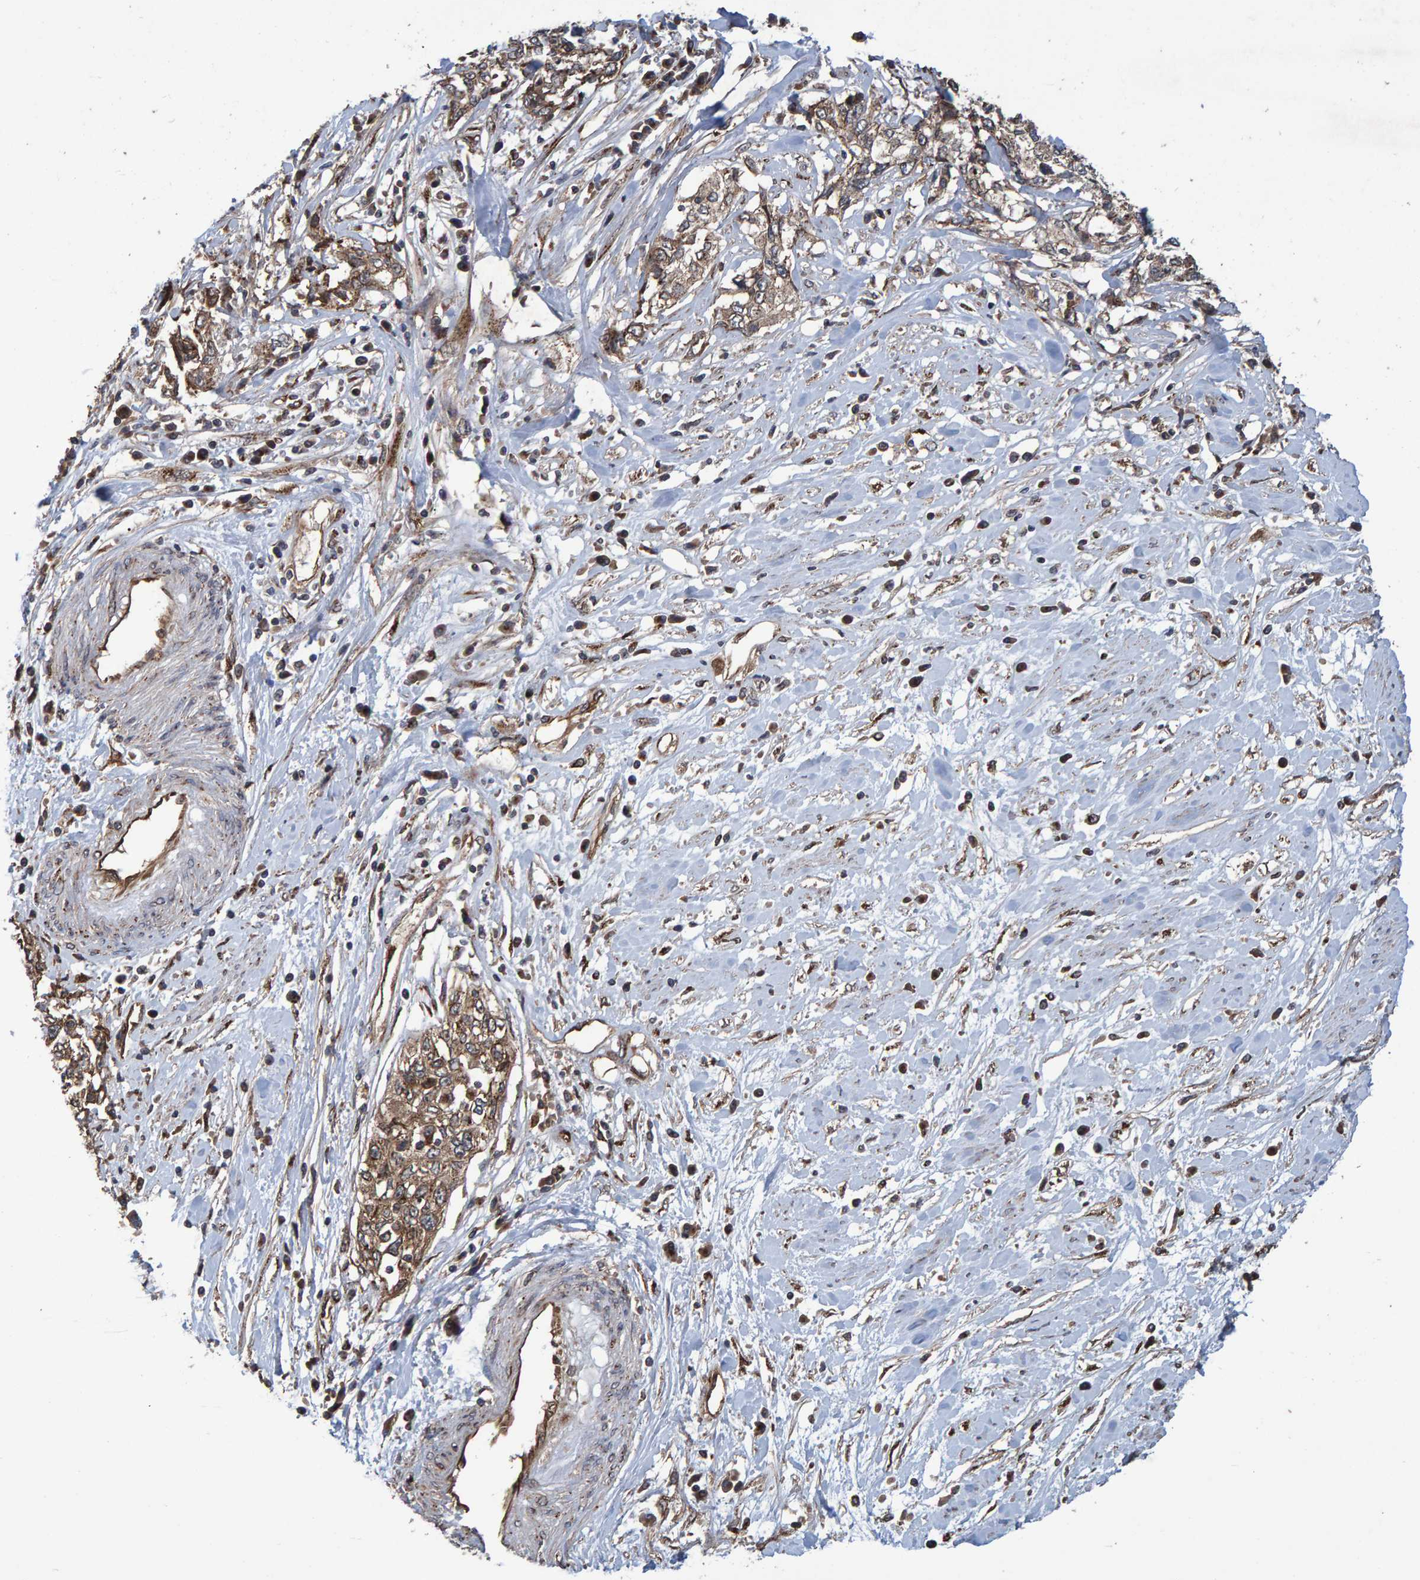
{"staining": {"intensity": "moderate", "quantity": ">75%", "location": "cytoplasmic/membranous"}, "tissue": "cervical cancer", "cell_type": "Tumor cells", "image_type": "cancer", "snomed": [{"axis": "morphology", "description": "Squamous cell carcinoma, NOS"}, {"axis": "topography", "description": "Cervix"}], "caption": "Human cervical cancer (squamous cell carcinoma) stained with a protein marker shows moderate staining in tumor cells.", "gene": "TRIM68", "patient": {"sex": "female", "age": 57}}